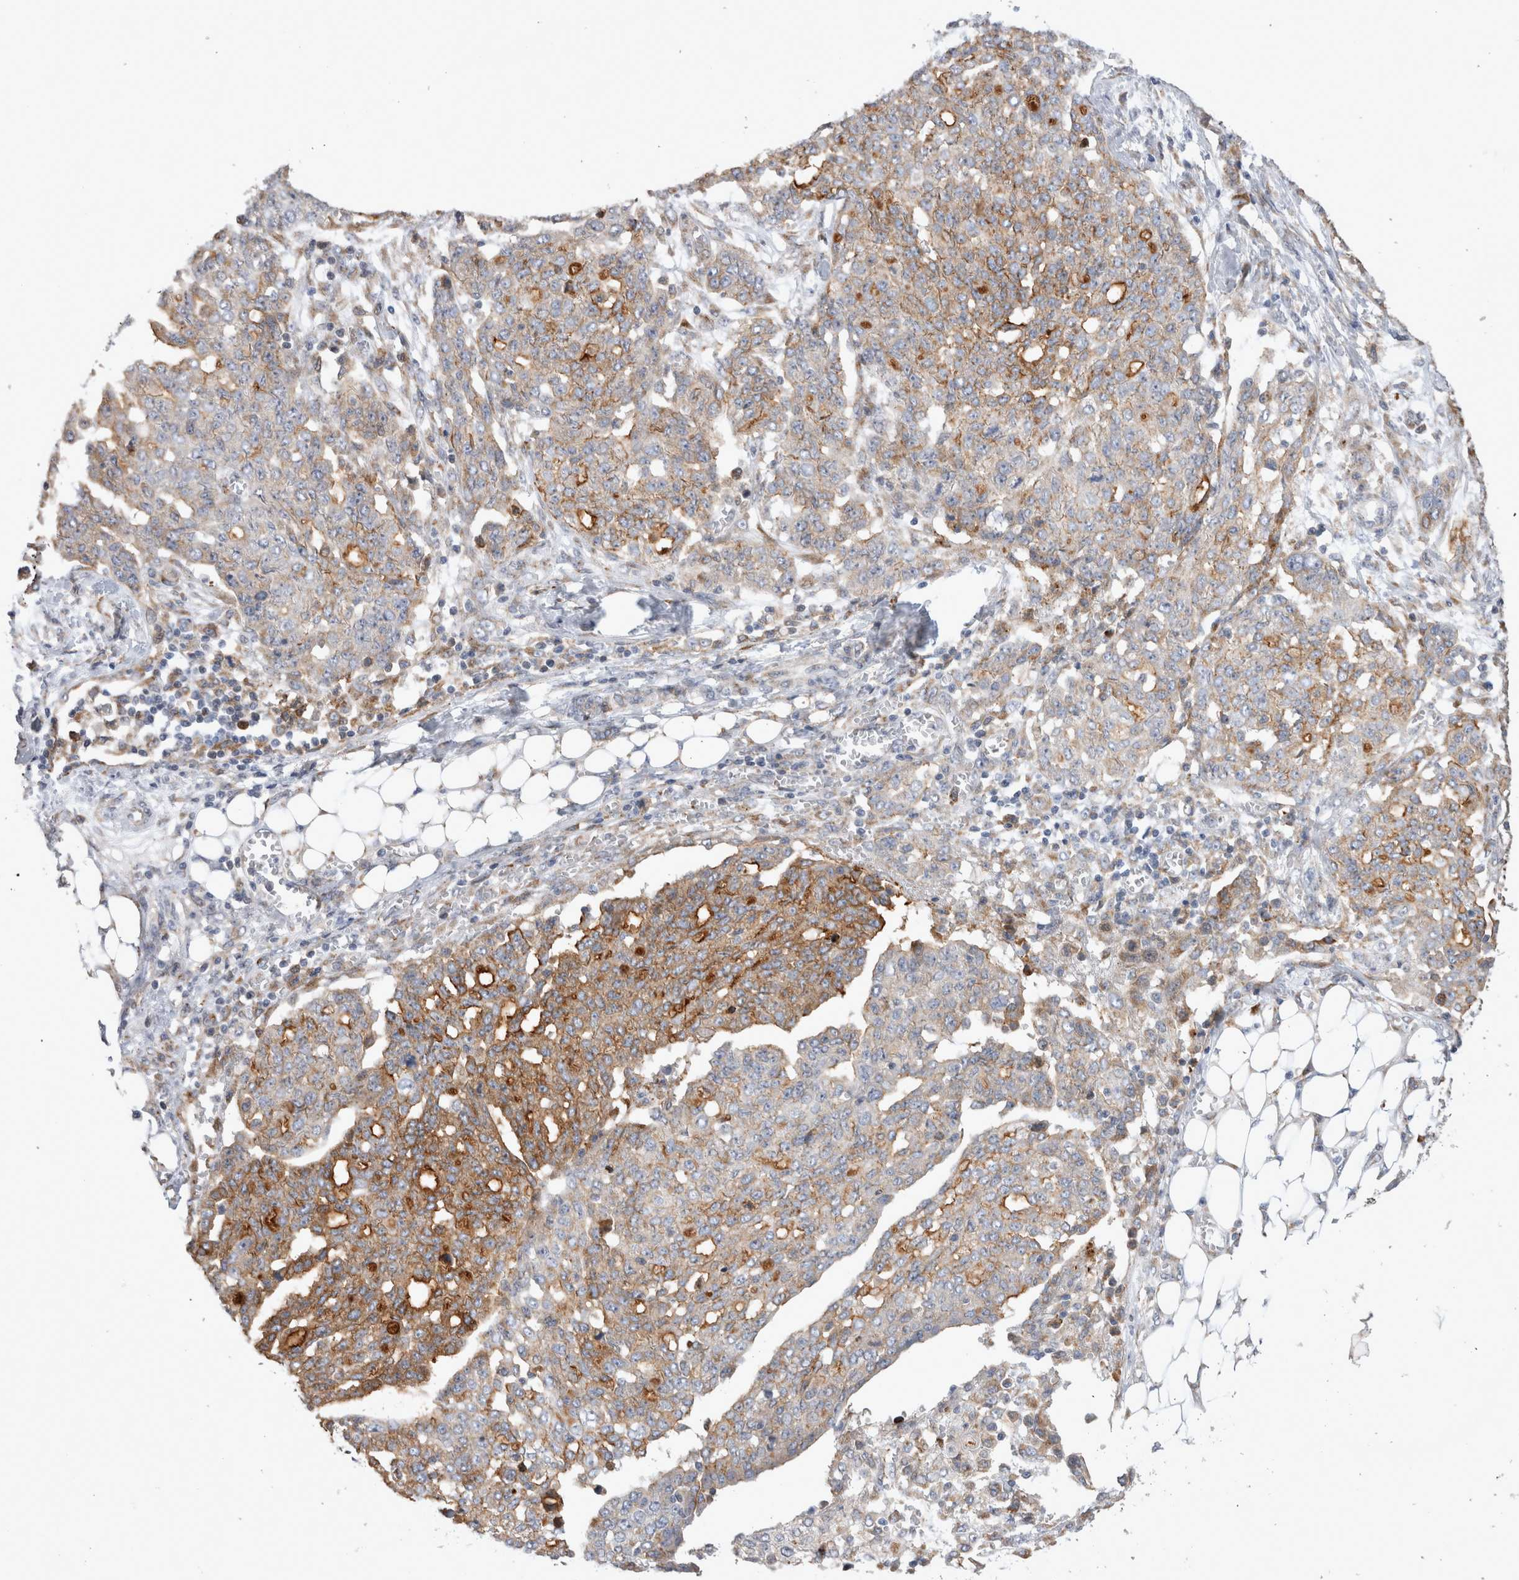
{"staining": {"intensity": "moderate", "quantity": "25%-75%", "location": "cytoplasmic/membranous"}, "tissue": "ovarian cancer", "cell_type": "Tumor cells", "image_type": "cancer", "snomed": [{"axis": "morphology", "description": "Cystadenocarcinoma, serous, NOS"}, {"axis": "topography", "description": "Soft tissue"}, {"axis": "topography", "description": "Ovary"}], "caption": "Immunohistochemistry (IHC) photomicrograph of neoplastic tissue: serous cystadenocarcinoma (ovarian) stained using IHC displays medium levels of moderate protein expression localized specifically in the cytoplasmic/membranous of tumor cells, appearing as a cytoplasmic/membranous brown color.", "gene": "TRMT9B", "patient": {"sex": "female", "age": 57}}